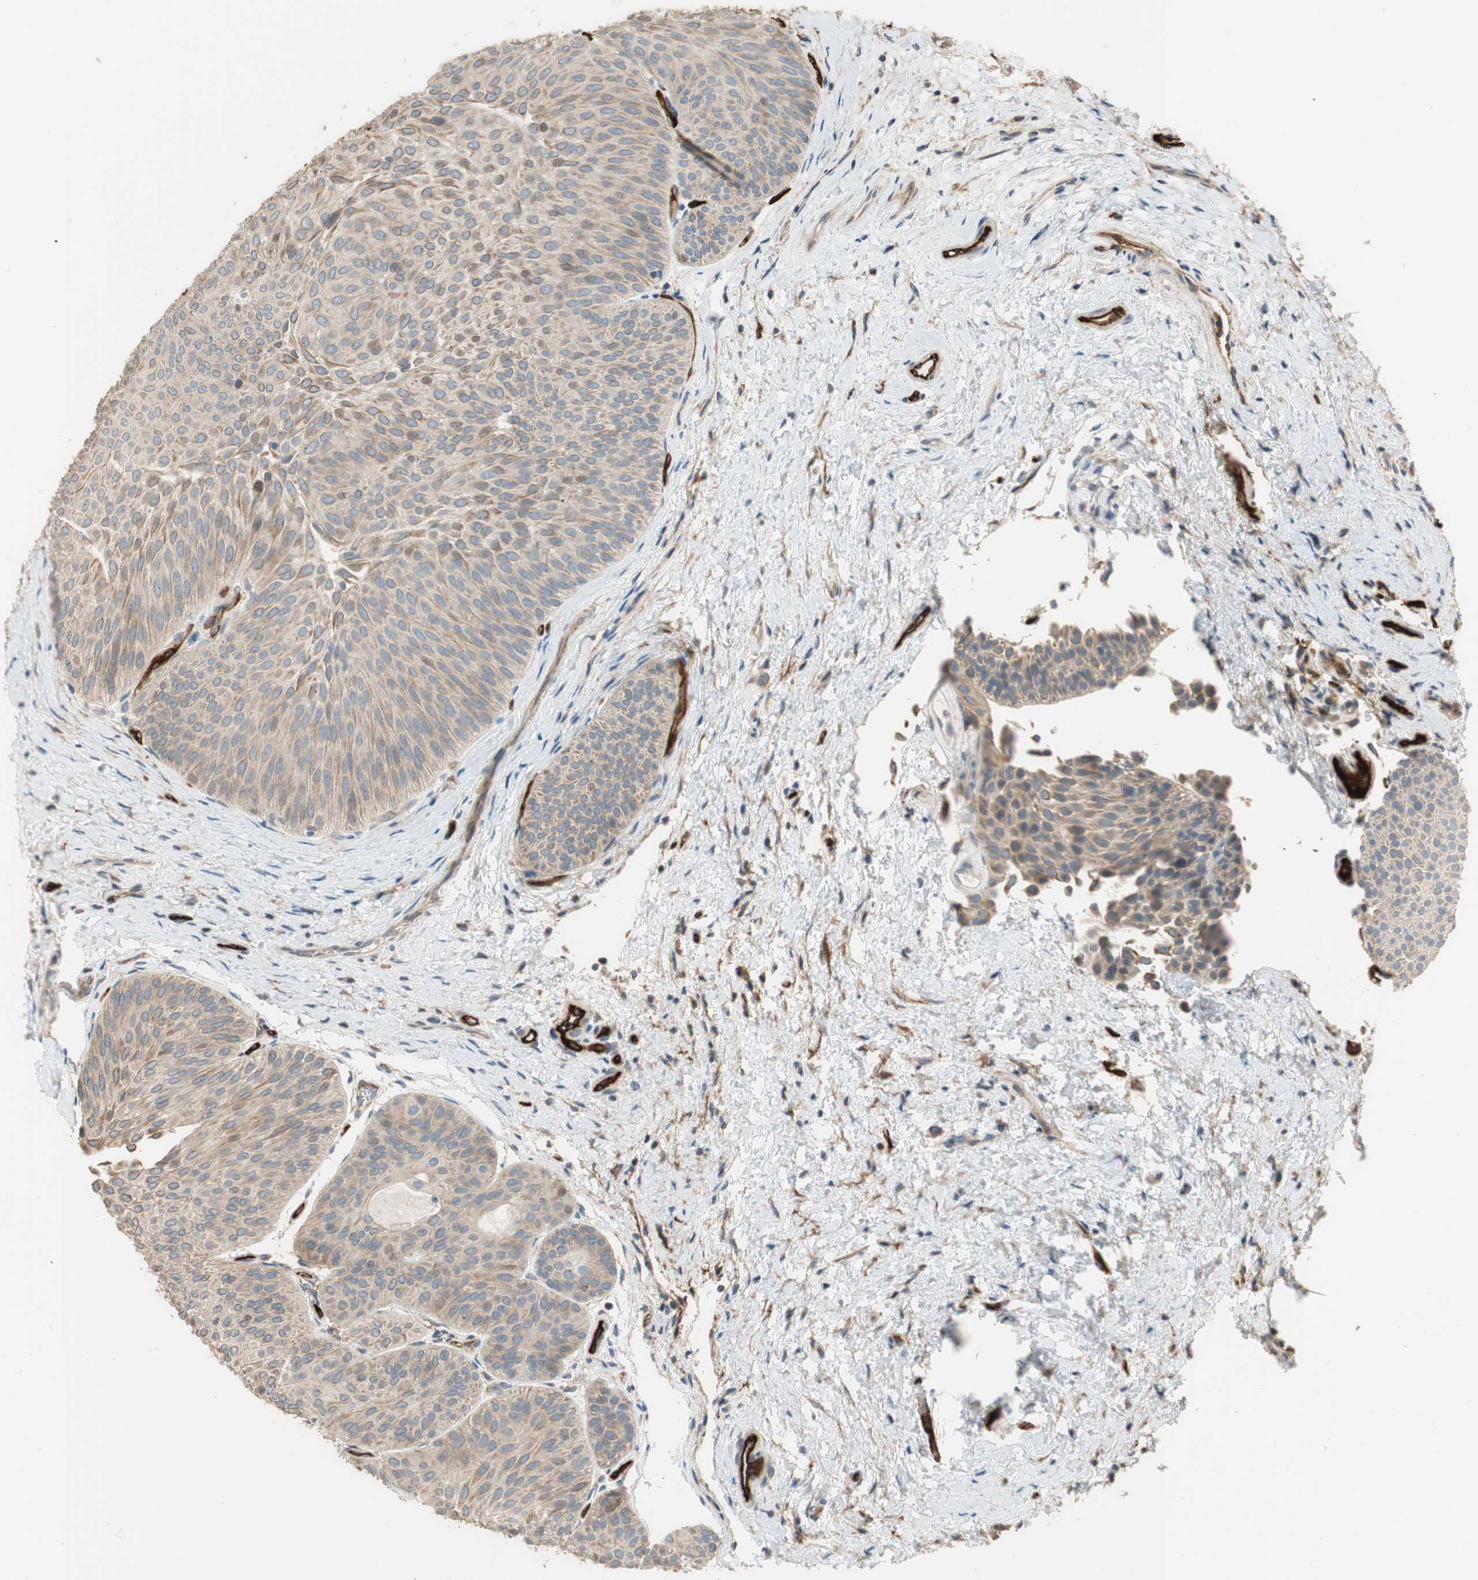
{"staining": {"intensity": "weak", "quantity": ">75%", "location": "cytoplasmic/membranous"}, "tissue": "urothelial cancer", "cell_type": "Tumor cells", "image_type": "cancer", "snomed": [{"axis": "morphology", "description": "Urothelial carcinoma, Low grade"}, {"axis": "topography", "description": "Urinary bladder"}], "caption": "Immunohistochemical staining of low-grade urothelial carcinoma reveals weak cytoplasmic/membranous protein expression in about >75% of tumor cells.", "gene": "ALPL", "patient": {"sex": "female", "age": 60}}